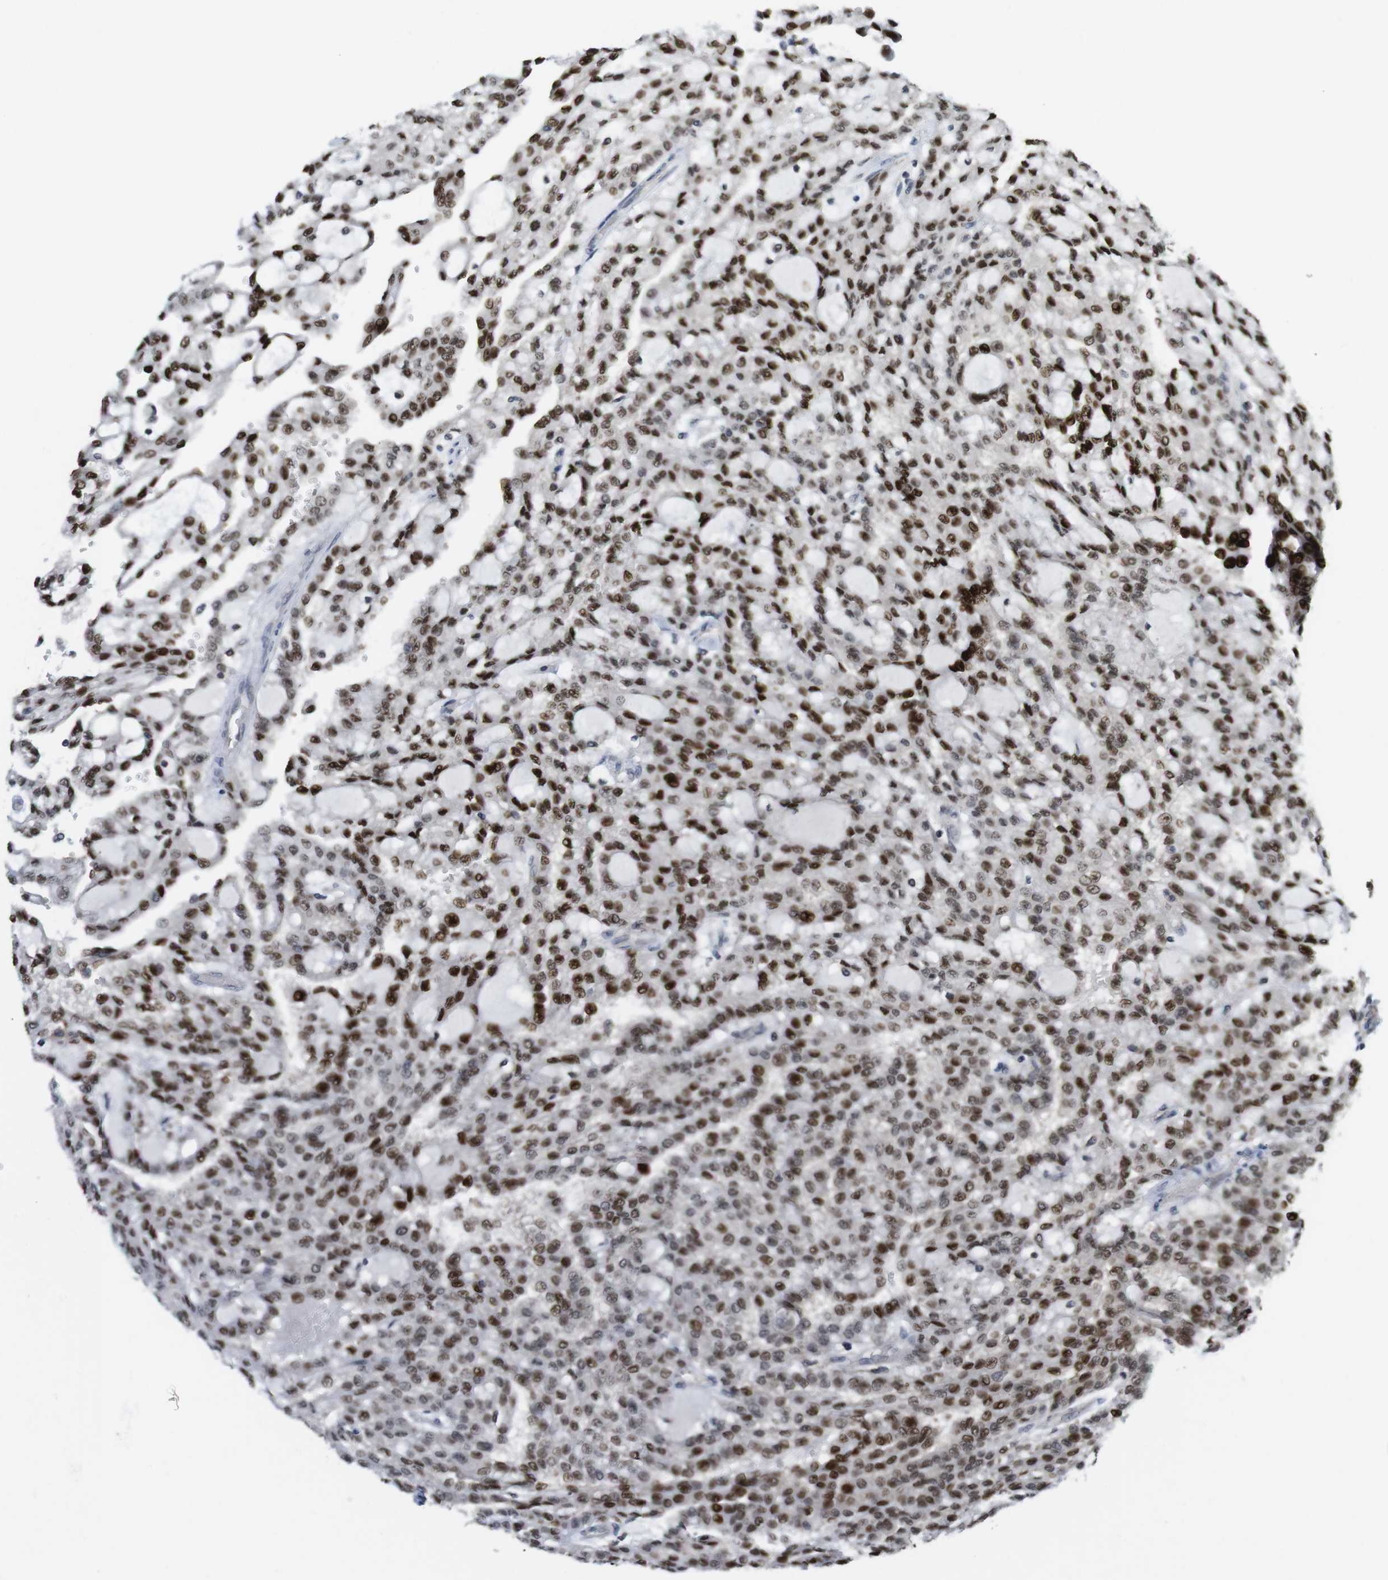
{"staining": {"intensity": "strong", "quantity": ">75%", "location": "nuclear"}, "tissue": "renal cancer", "cell_type": "Tumor cells", "image_type": "cancer", "snomed": [{"axis": "morphology", "description": "Adenocarcinoma, NOS"}, {"axis": "topography", "description": "Kidney"}], "caption": "Renal cancer stained with a brown dye exhibits strong nuclear positive positivity in about >75% of tumor cells.", "gene": "RCC1", "patient": {"sex": "male", "age": 63}}